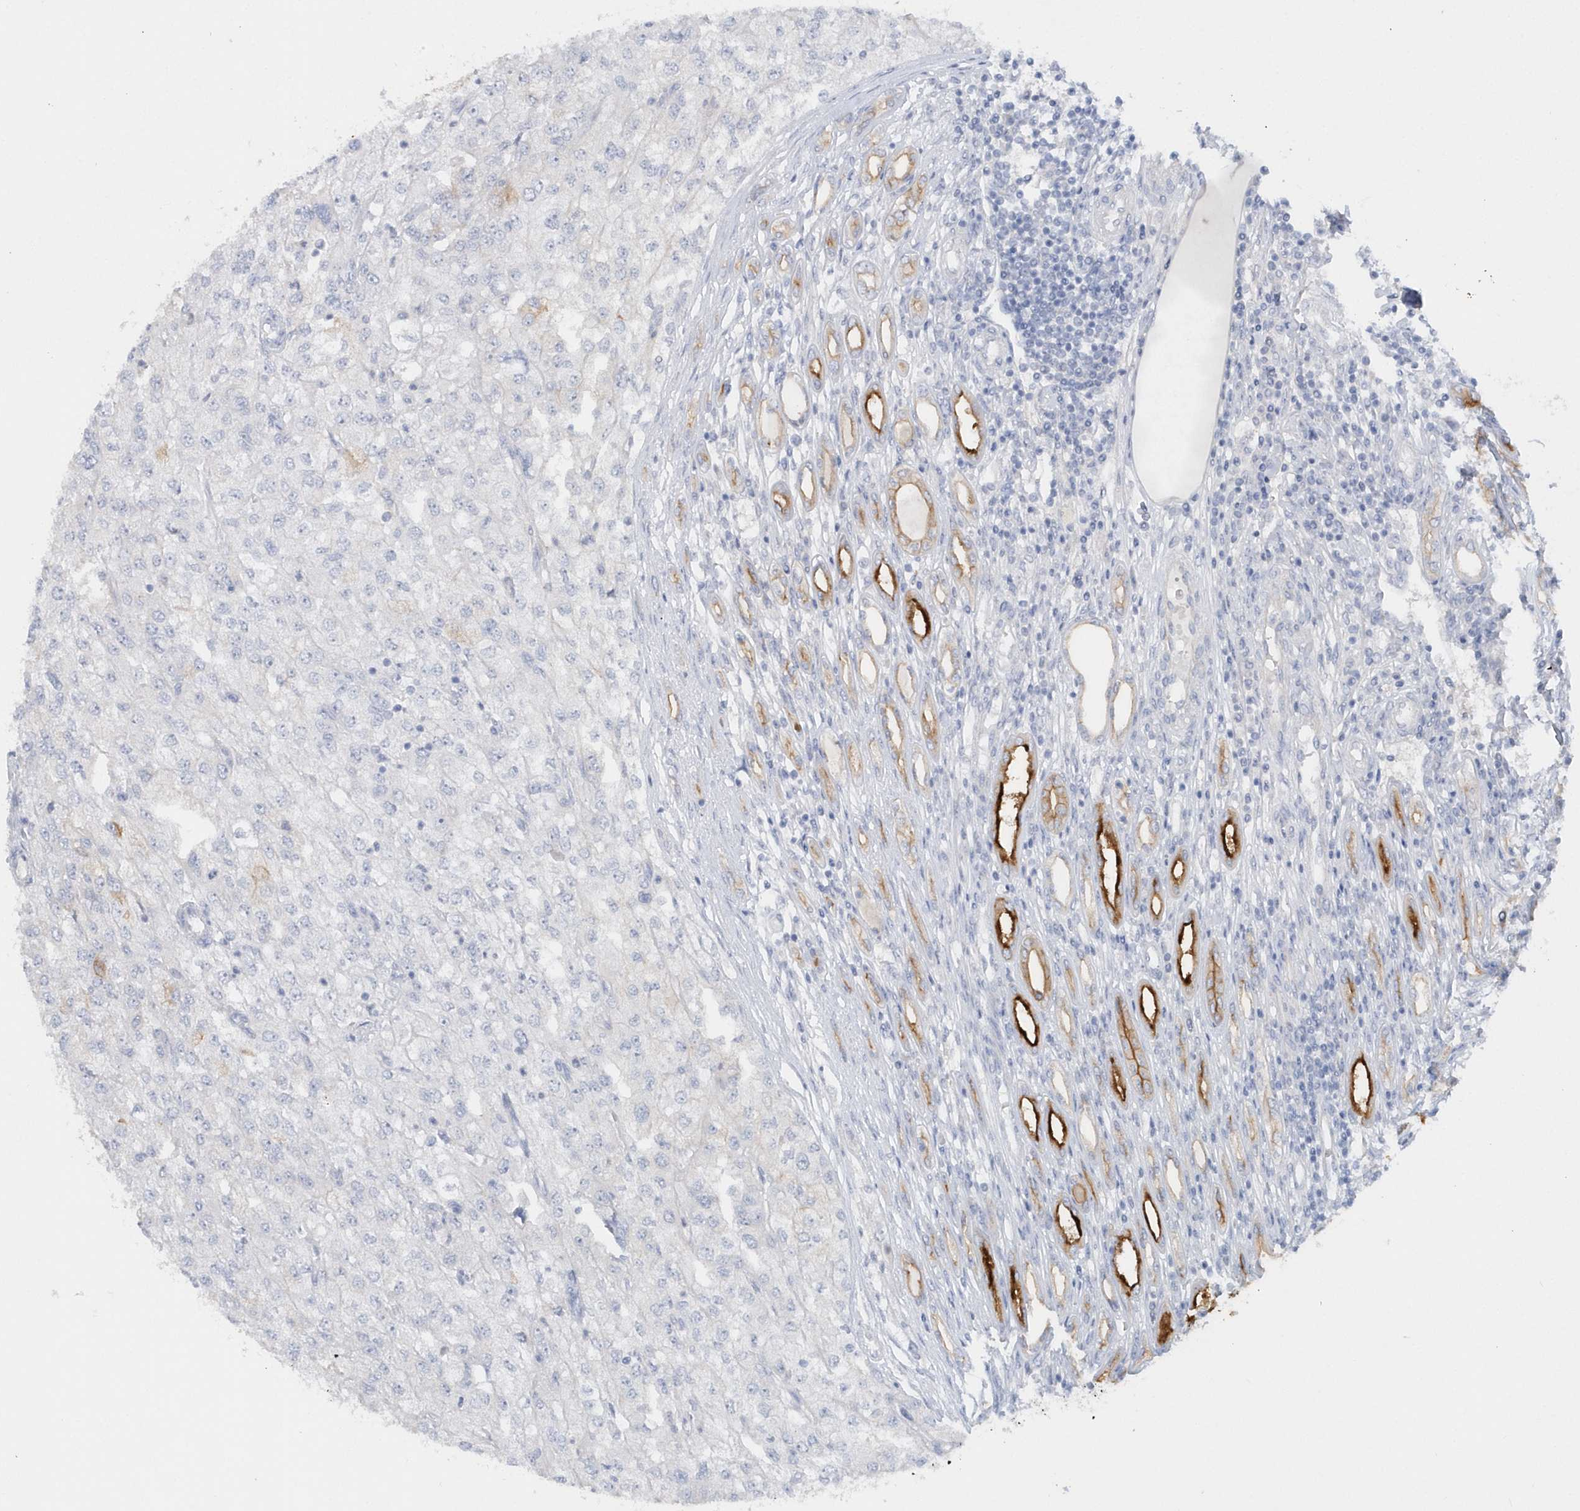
{"staining": {"intensity": "negative", "quantity": "none", "location": "none"}, "tissue": "renal cancer", "cell_type": "Tumor cells", "image_type": "cancer", "snomed": [{"axis": "morphology", "description": "Adenocarcinoma, NOS"}, {"axis": "topography", "description": "Kidney"}], "caption": "Human renal adenocarcinoma stained for a protein using immunohistochemistry (IHC) displays no expression in tumor cells.", "gene": "RPE", "patient": {"sex": "female", "age": 54}}